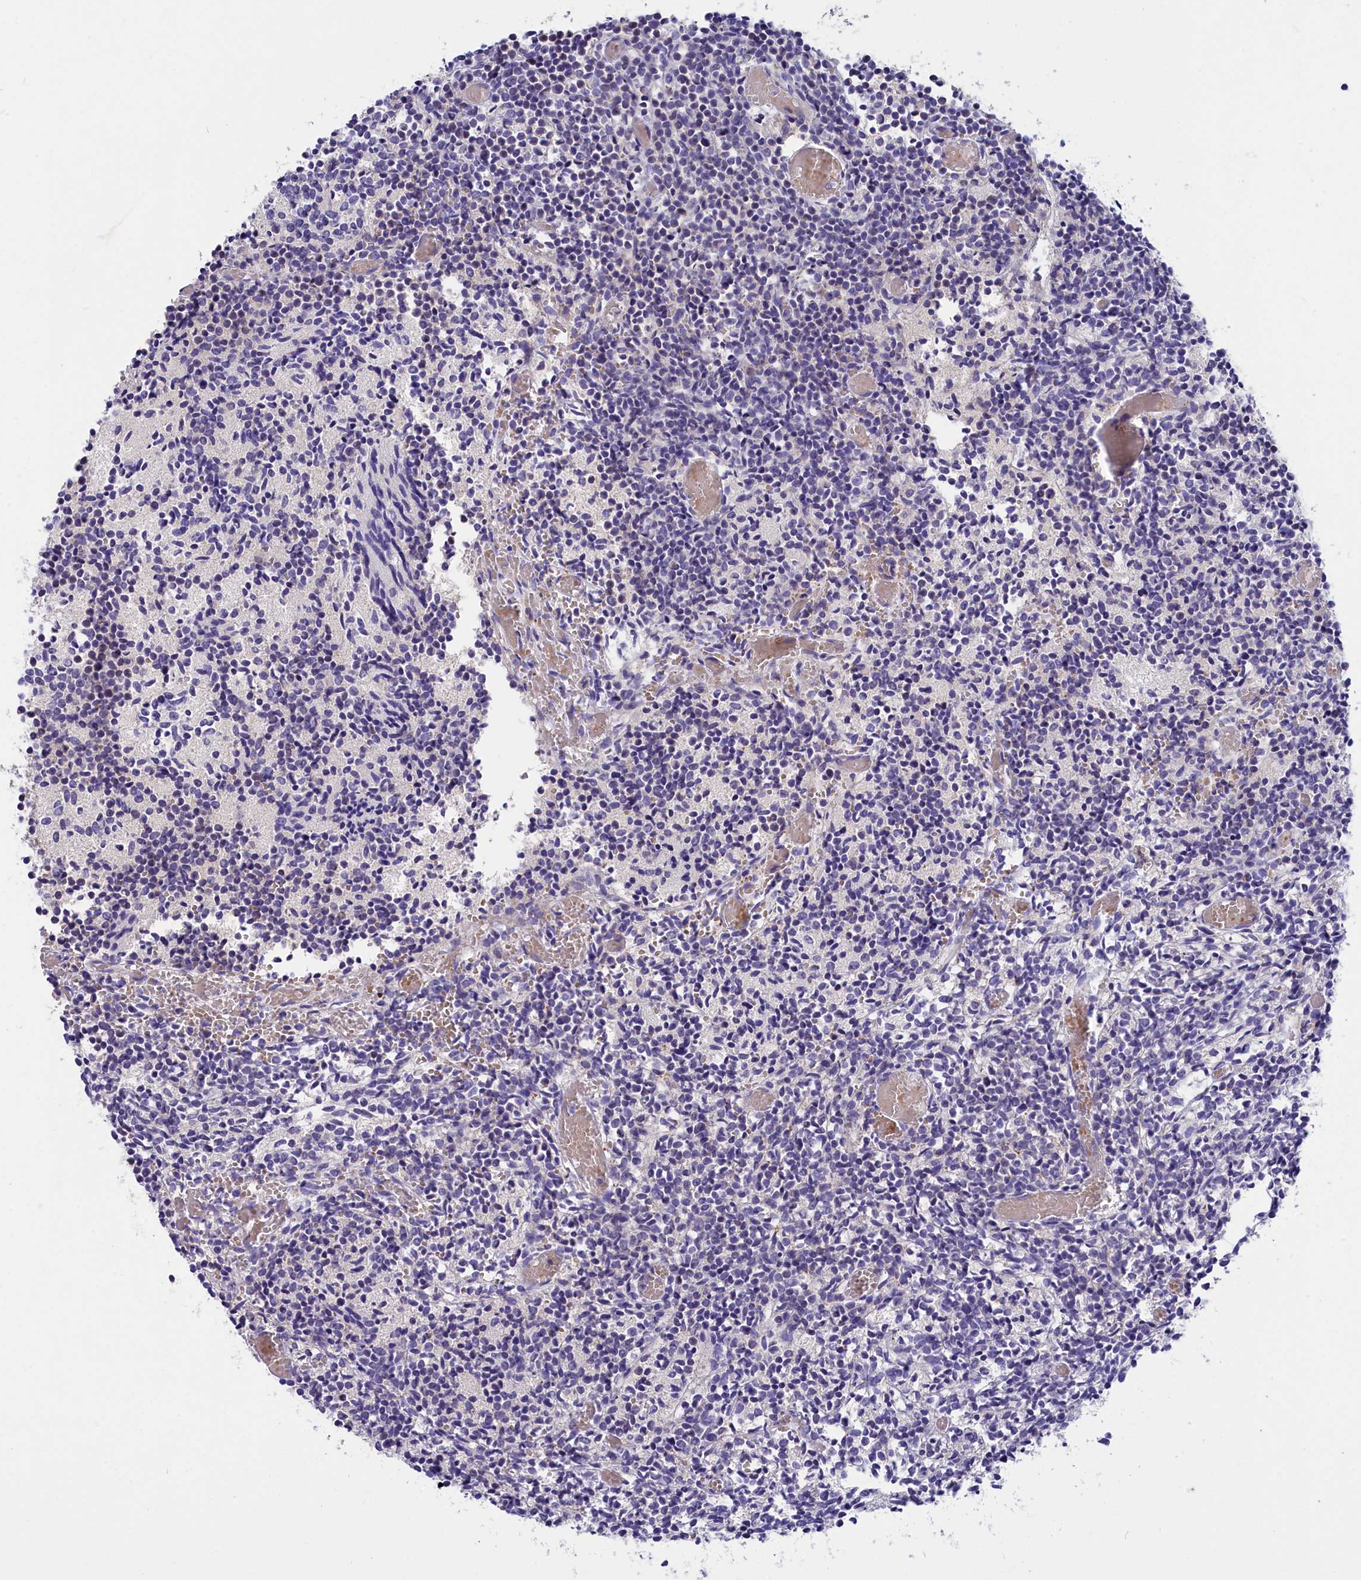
{"staining": {"intensity": "negative", "quantity": "none", "location": "none"}, "tissue": "glioma", "cell_type": "Tumor cells", "image_type": "cancer", "snomed": [{"axis": "morphology", "description": "Glioma, malignant, Low grade"}, {"axis": "topography", "description": "Brain"}], "caption": "IHC micrograph of human glioma stained for a protein (brown), which demonstrates no staining in tumor cells.", "gene": "NKPD1", "patient": {"sex": "female", "age": 1}}